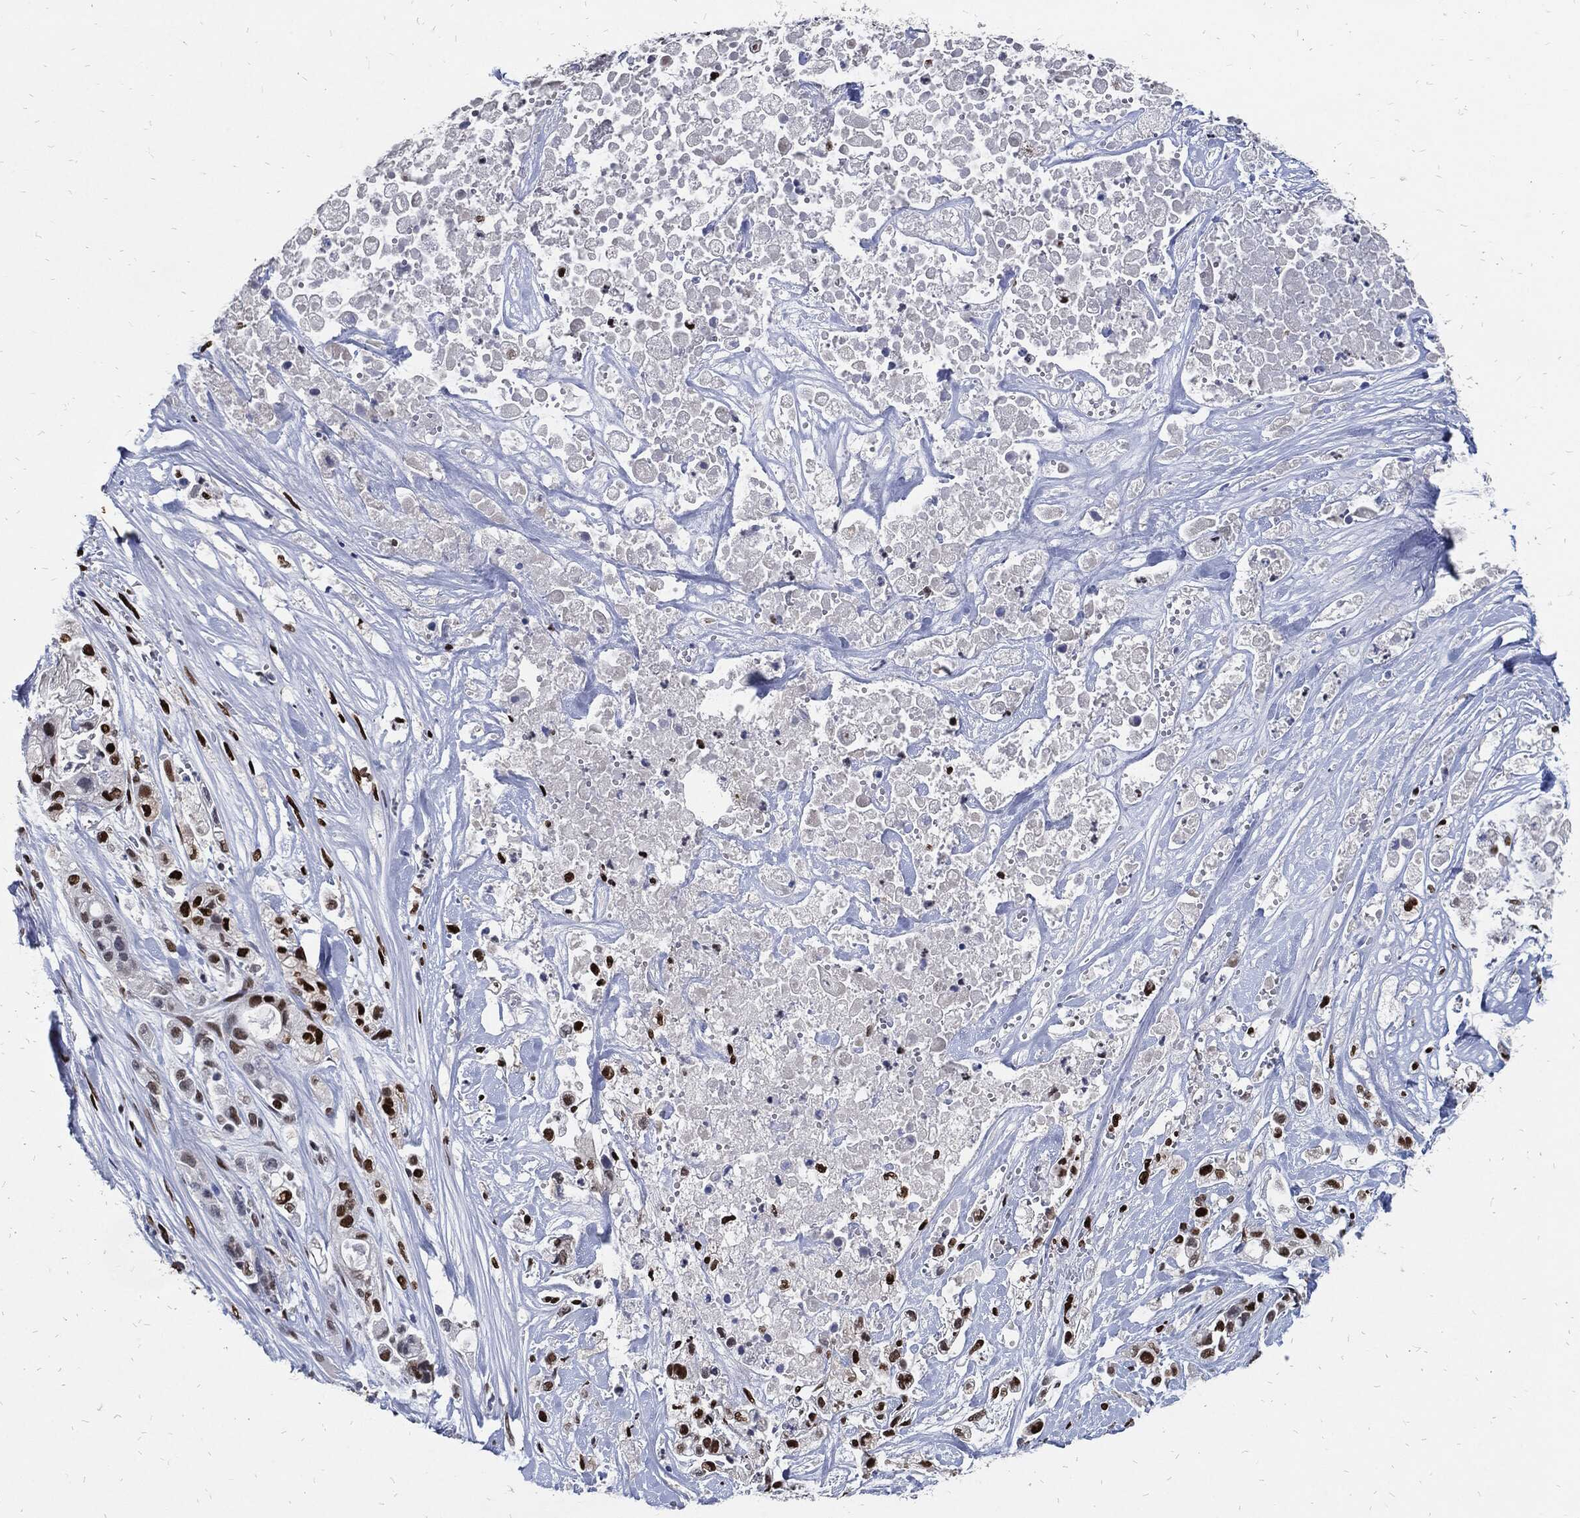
{"staining": {"intensity": "strong", "quantity": "25%-75%", "location": "nuclear"}, "tissue": "pancreatic cancer", "cell_type": "Tumor cells", "image_type": "cancer", "snomed": [{"axis": "morphology", "description": "Adenocarcinoma, NOS"}, {"axis": "topography", "description": "Pancreas"}], "caption": "Strong nuclear expression is appreciated in approximately 25%-75% of tumor cells in pancreatic cancer (adenocarcinoma). Ihc stains the protein of interest in brown and the nuclei are stained blue.", "gene": "JUN", "patient": {"sex": "male", "age": 44}}